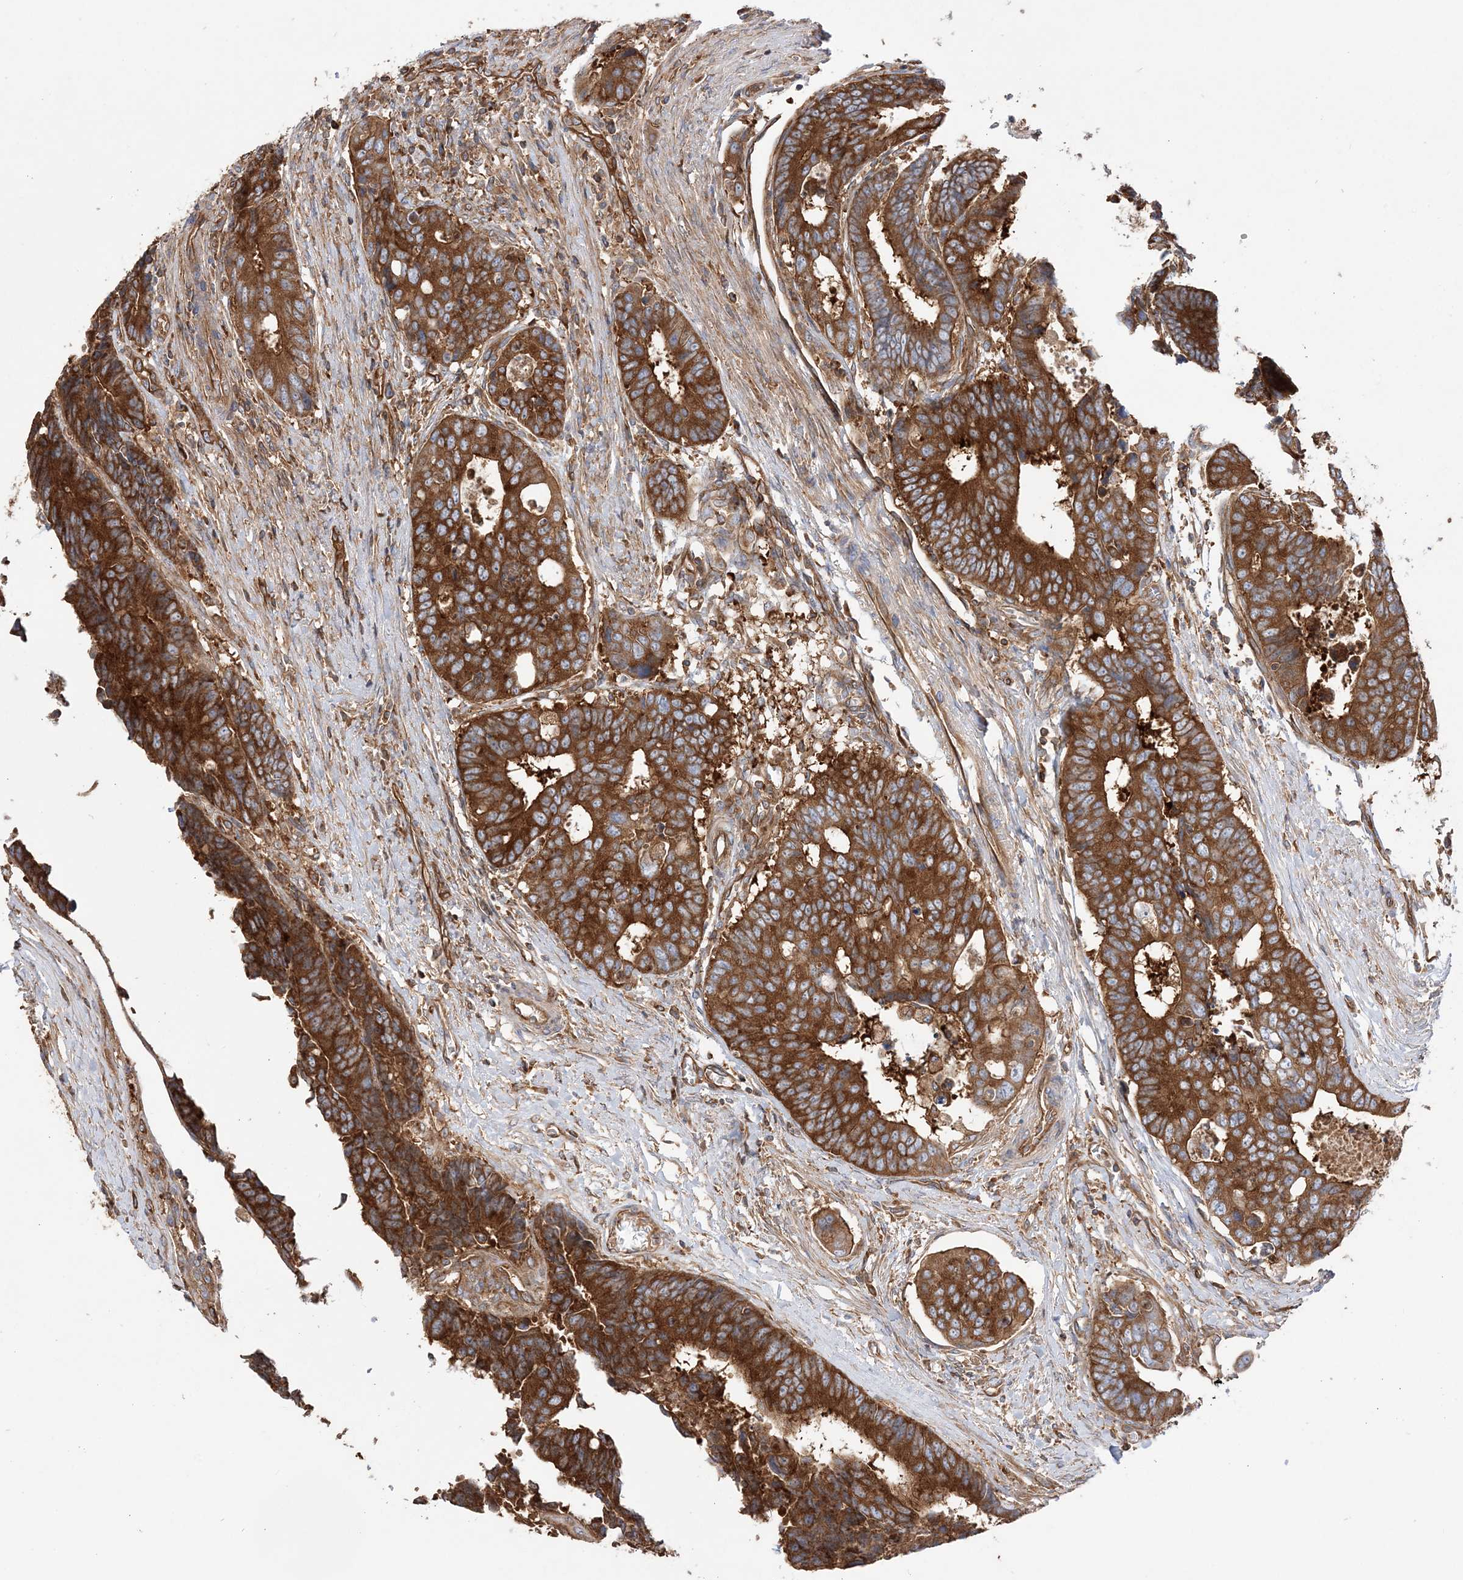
{"staining": {"intensity": "strong", "quantity": ">75%", "location": "cytoplasmic/membranous"}, "tissue": "colorectal cancer", "cell_type": "Tumor cells", "image_type": "cancer", "snomed": [{"axis": "morphology", "description": "Adenocarcinoma, NOS"}, {"axis": "topography", "description": "Rectum"}], "caption": "An image of colorectal adenocarcinoma stained for a protein exhibits strong cytoplasmic/membranous brown staining in tumor cells. (brown staining indicates protein expression, while blue staining denotes nuclei).", "gene": "TBC1D5", "patient": {"sex": "male", "age": 84}}